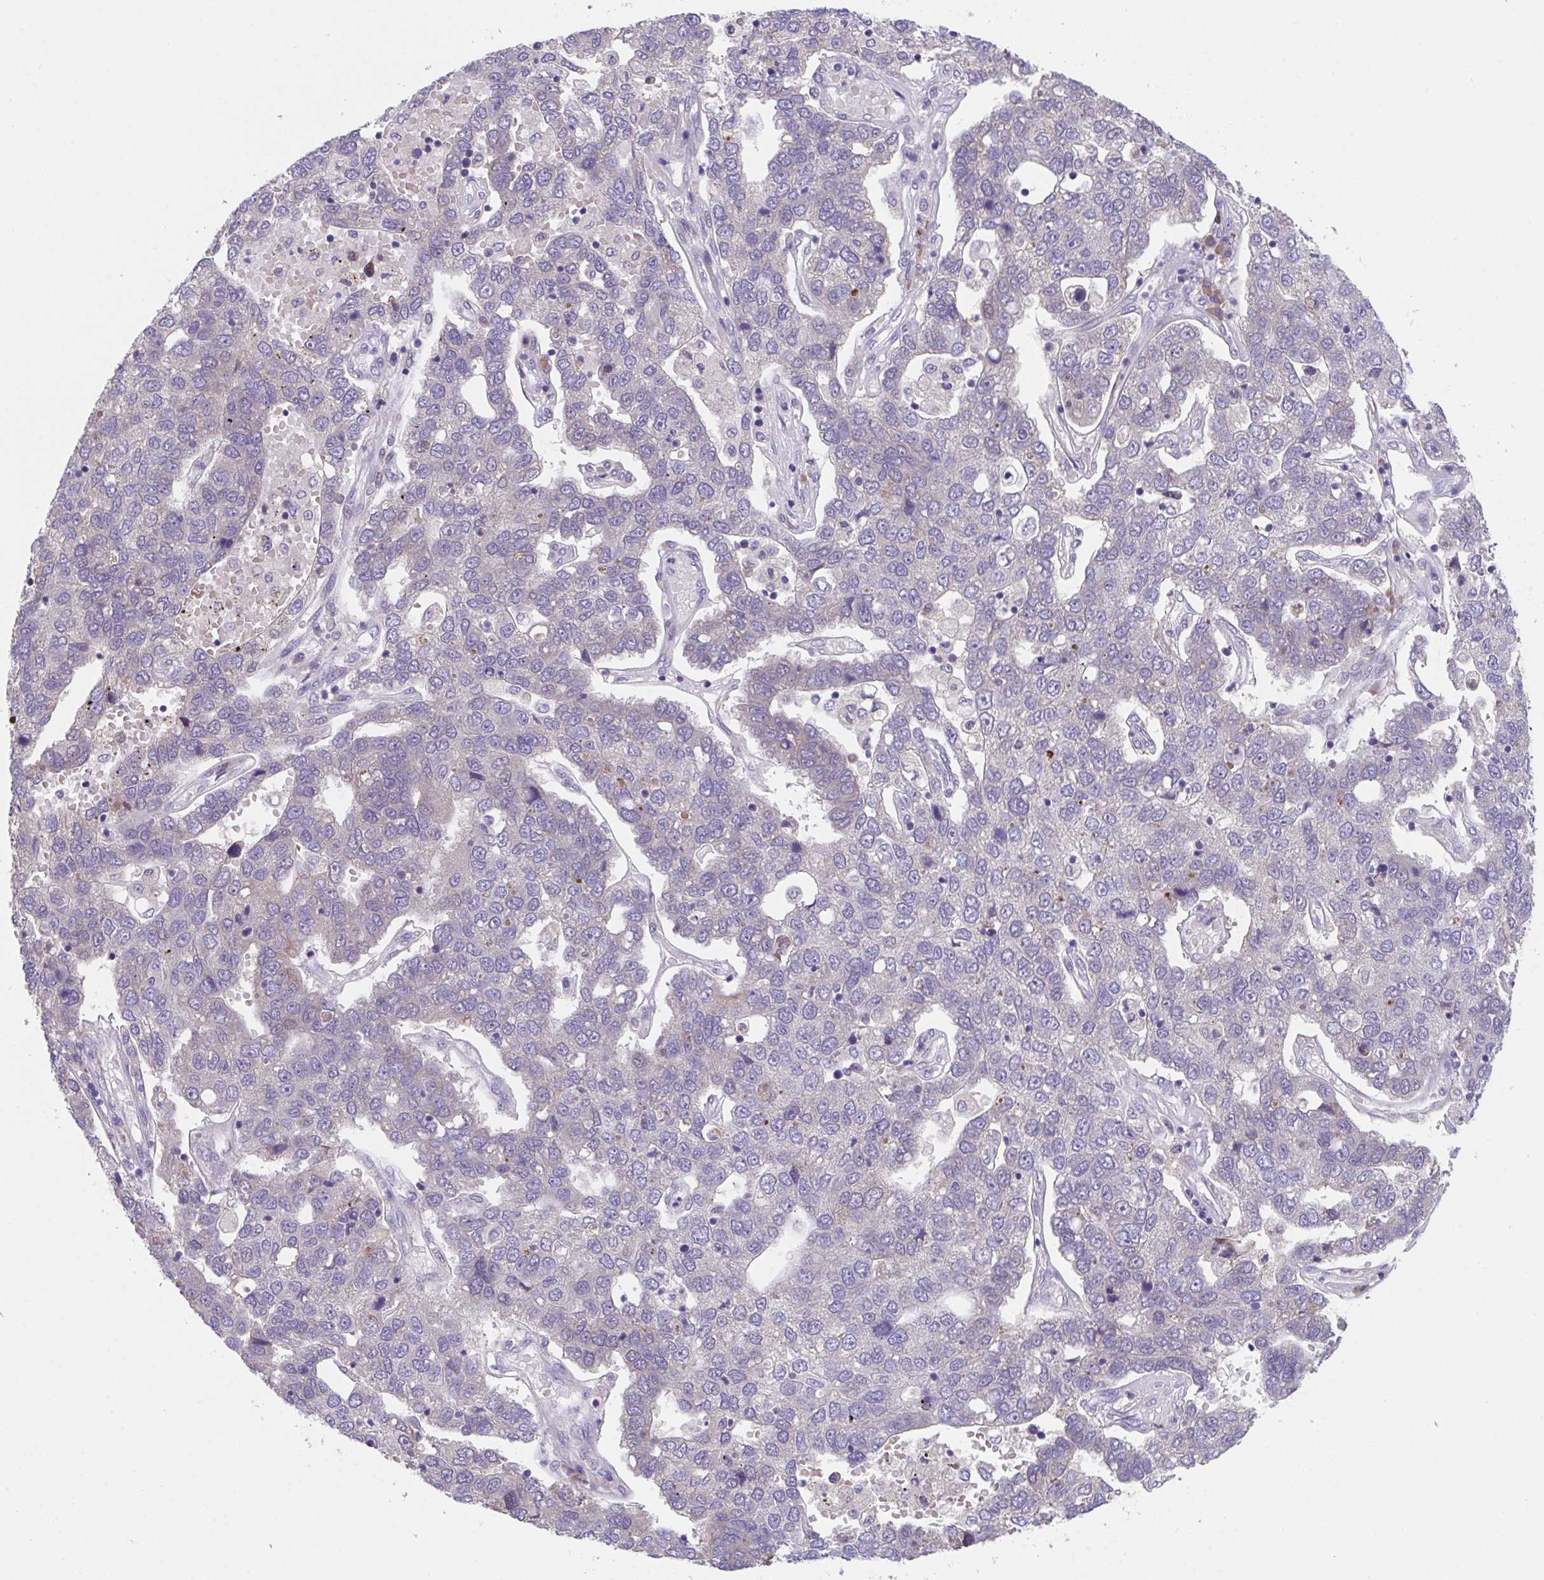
{"staining": {"intensity": "negative", "quantity": "none", "location": "none"}, "tissue": "pancreatic cancer", "cell_type": "Tumor cells", "image_type": "cancer", "snomed": [{"axis": "morphology", "description": "Adenocarcinoma, NOS"}, {"axis": "topography", "description": "Pancreas"}], "caption": "The image shows no significant expression in tumor cells of pancreatic adenocarcinoma.", "gene": "SUSD4", "patient": {"sex": "female", "age": 61}}